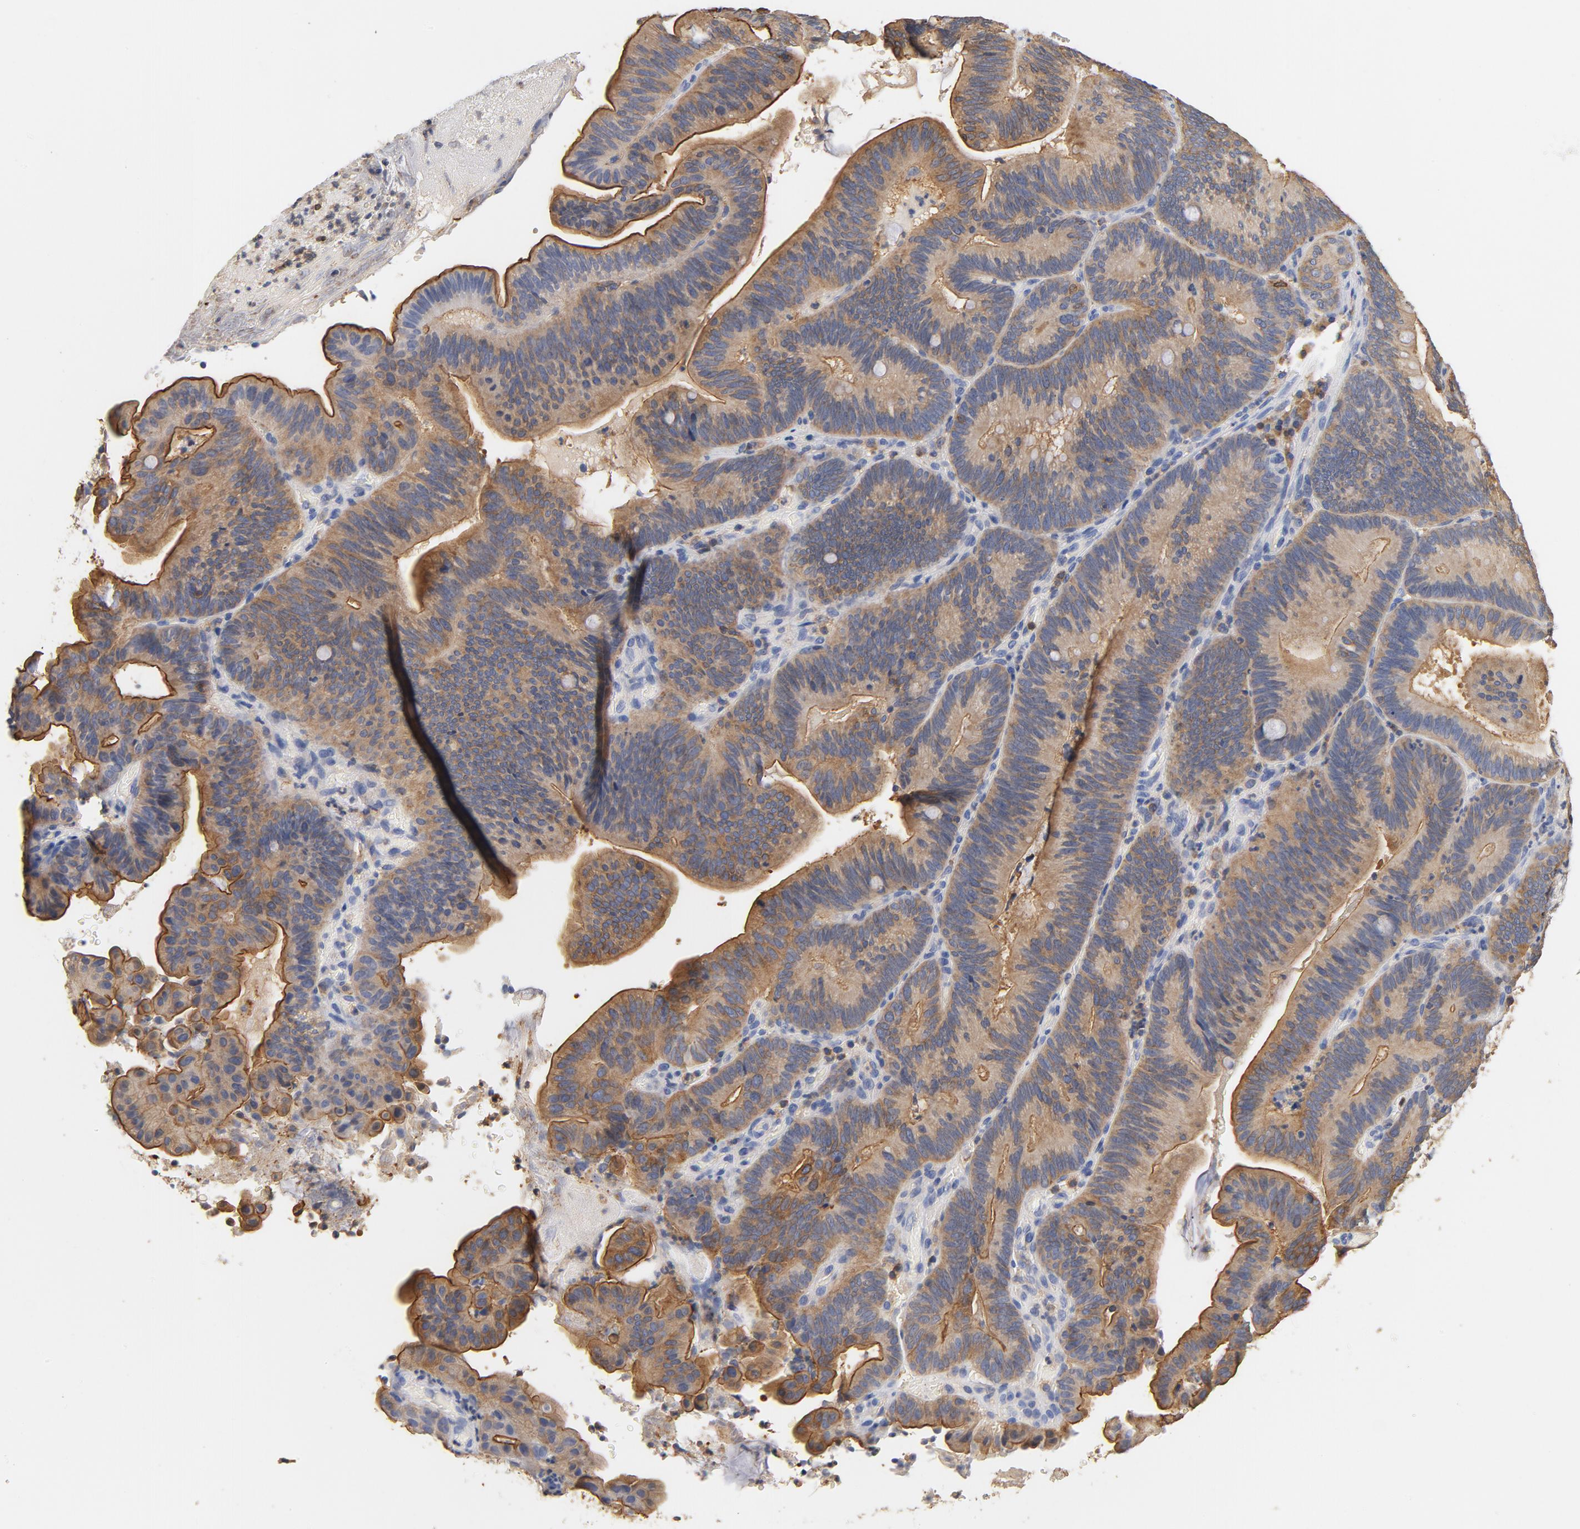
{"staining": {"intensity": "moderate", "quantity": ">75%", "location": "cytoplasmic/membranous"}, "tissue": "pancreatic cancer", "cell_type": "Tumor cells", "image_type": "cancer", "snomed": [{"axis": "morphology", "description": "Adenocarcinoma, NOS"}, {"axis": "topography", "description": "Pancreas"}], "caption": "This histopathology image reveals pancreatic cancer stained with IHC to label a protein in brown. The cytoplasmic/membranous of tumor cells show moderate positivity for the protein. Nuclei are counter-stained blue.", "gene": "EZR", "patient": {"sex": "male", "age": 82}}